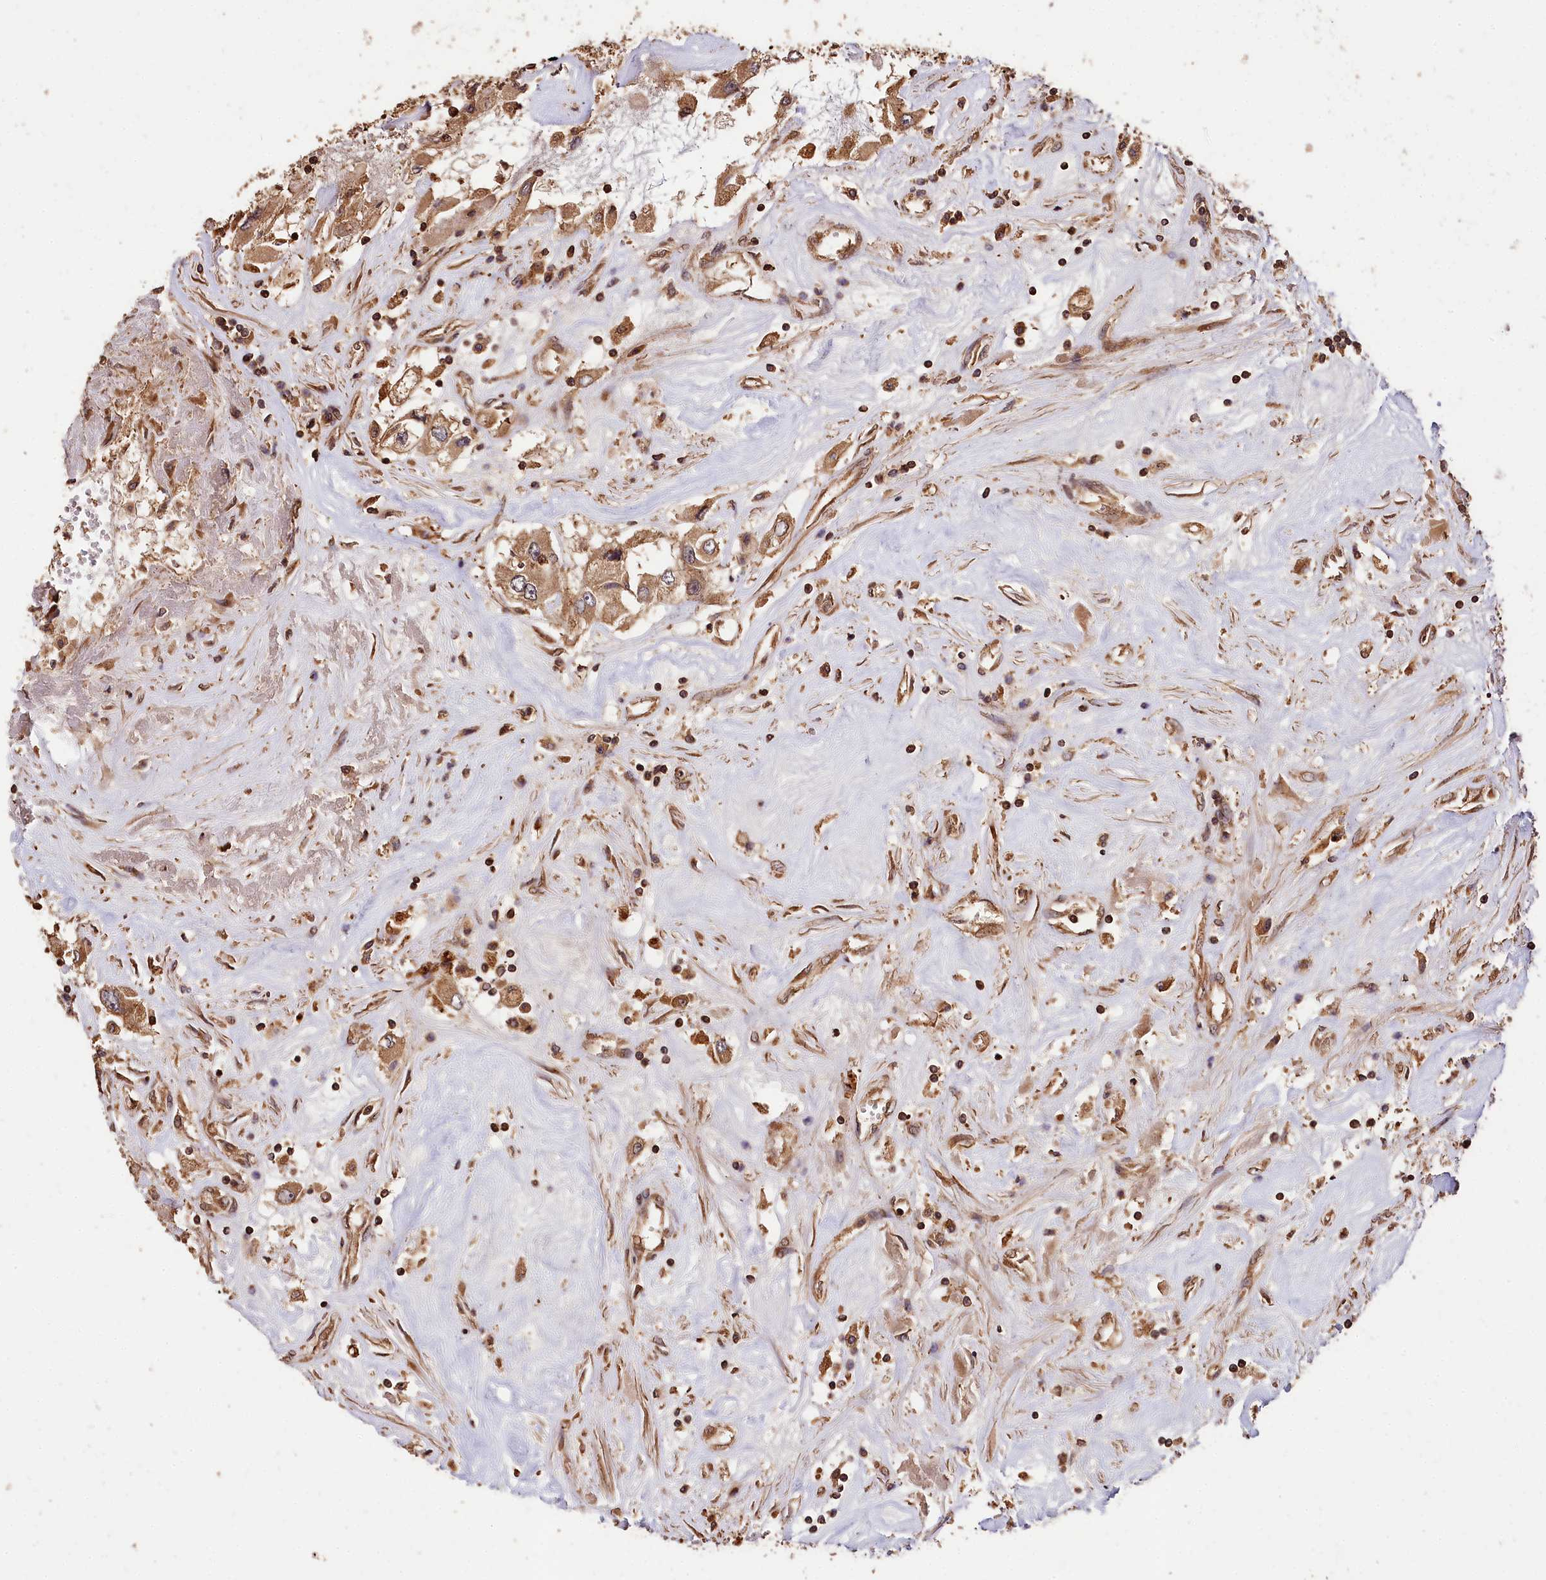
{"staining": {"intensity": "moderate", "quantity": ">75%", "location": "cytoplasmic/membranous"}, "tissue": "renal cancer", "cell_type": "Tumor cells", "image_type": "cancer", "snomed": [{"axis": "morphology", "description": "Adenocarcinoma, NOS"}, {"axis": "topography", "description": "Kidney"}], "caption": "Adenocarcinoma (renal) stained with a brown dye exhibits moderate cytoplasmic/membranous positive expression in approximately >75% of tumor cells.", "gene": "KPTN", "patient": {"sex": "female", "age": 52}}